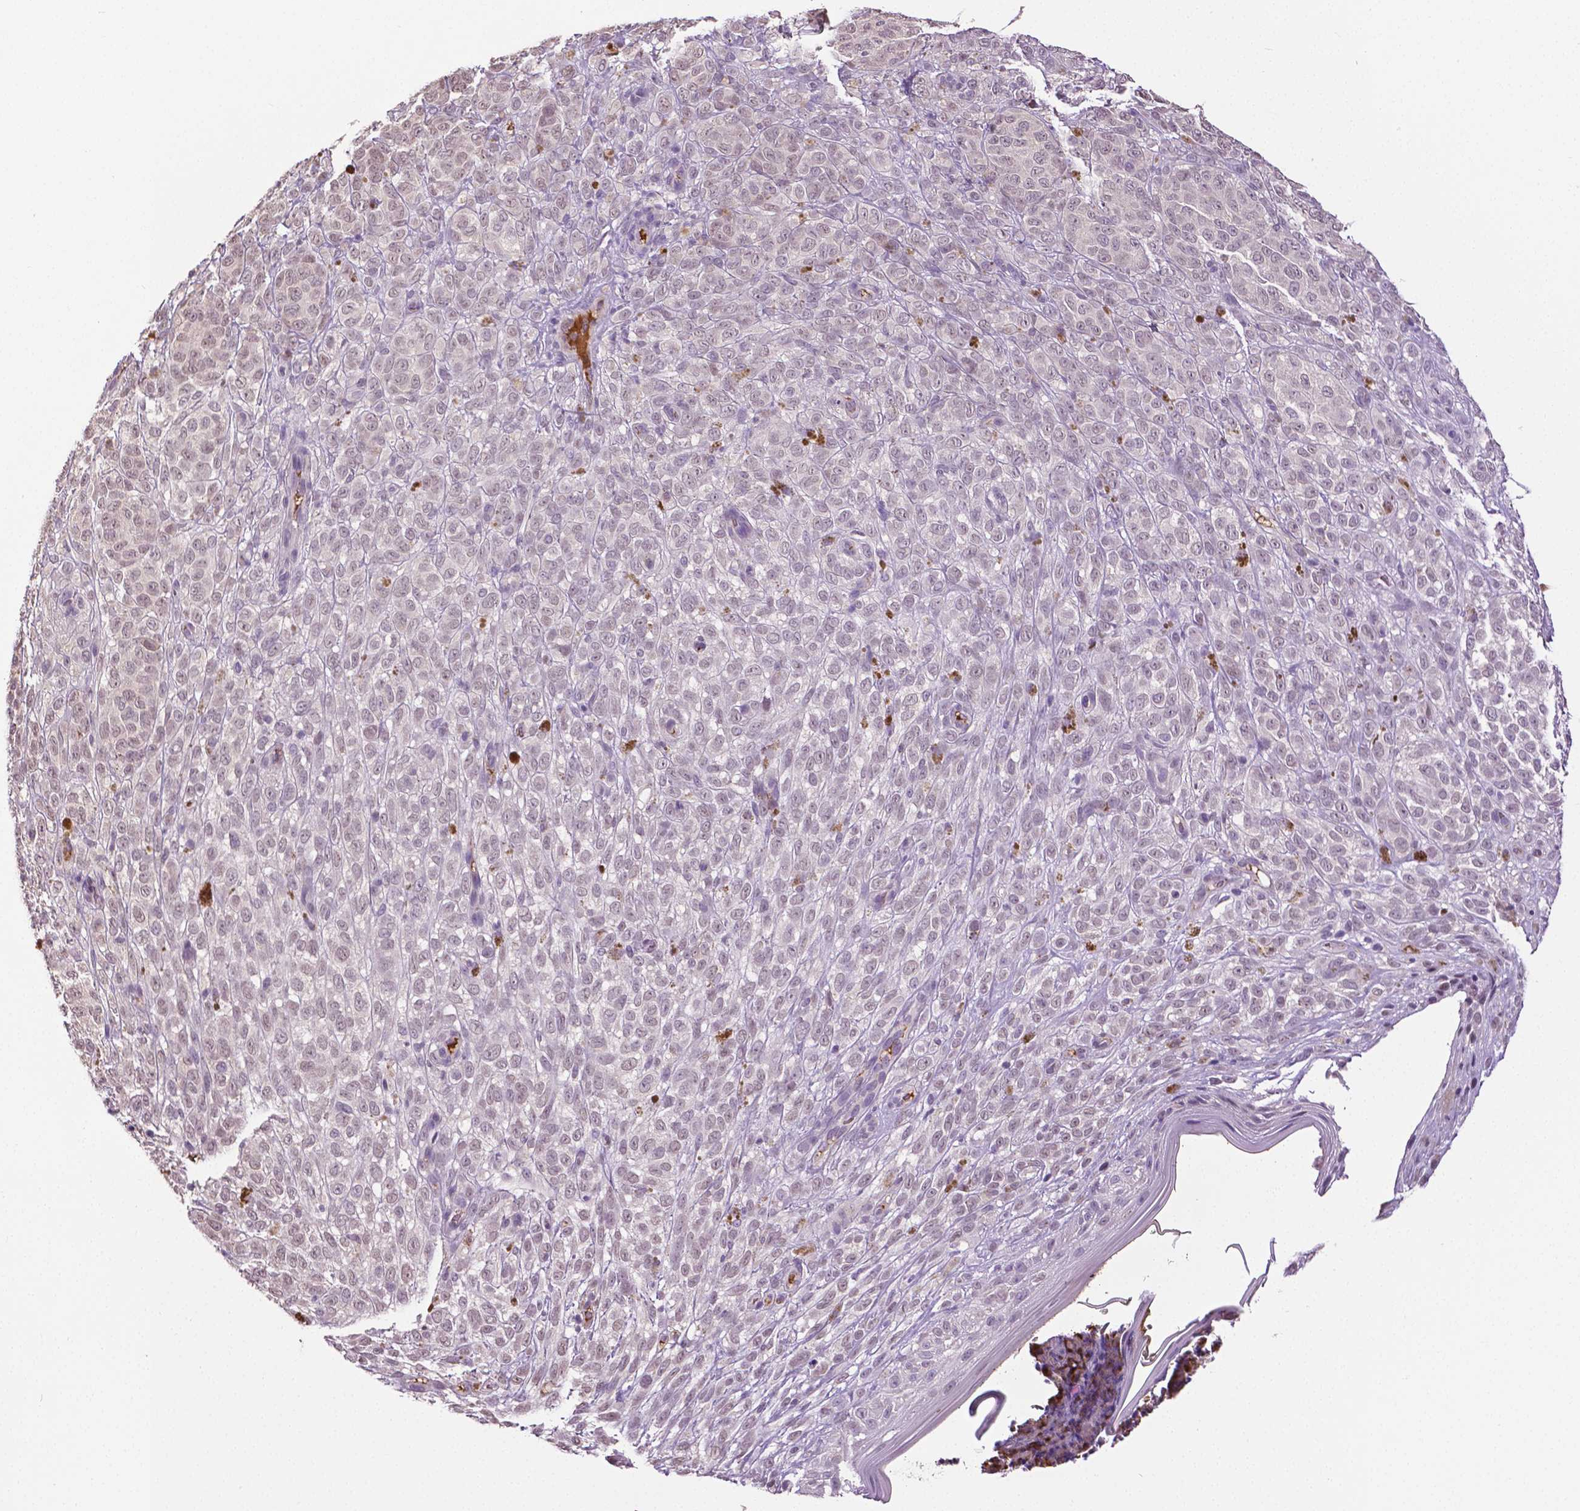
{"staining": {"intensity": "negative", "quantity": "none", "location": "none"}, "tissue": "melanoma", "cell_type": "Tumor cells", "image_type": "cancer", "snomed": [{"axis": "morphology", "description": "Malignant melanoma, NOS"}, {"axis": "topography", "description": "Skin"}], "caption": "There is no significant staining in tumor cells of malignant melanoma.", "gene": "PTPN5", "patient": {"sex": "female", "age": 86}}